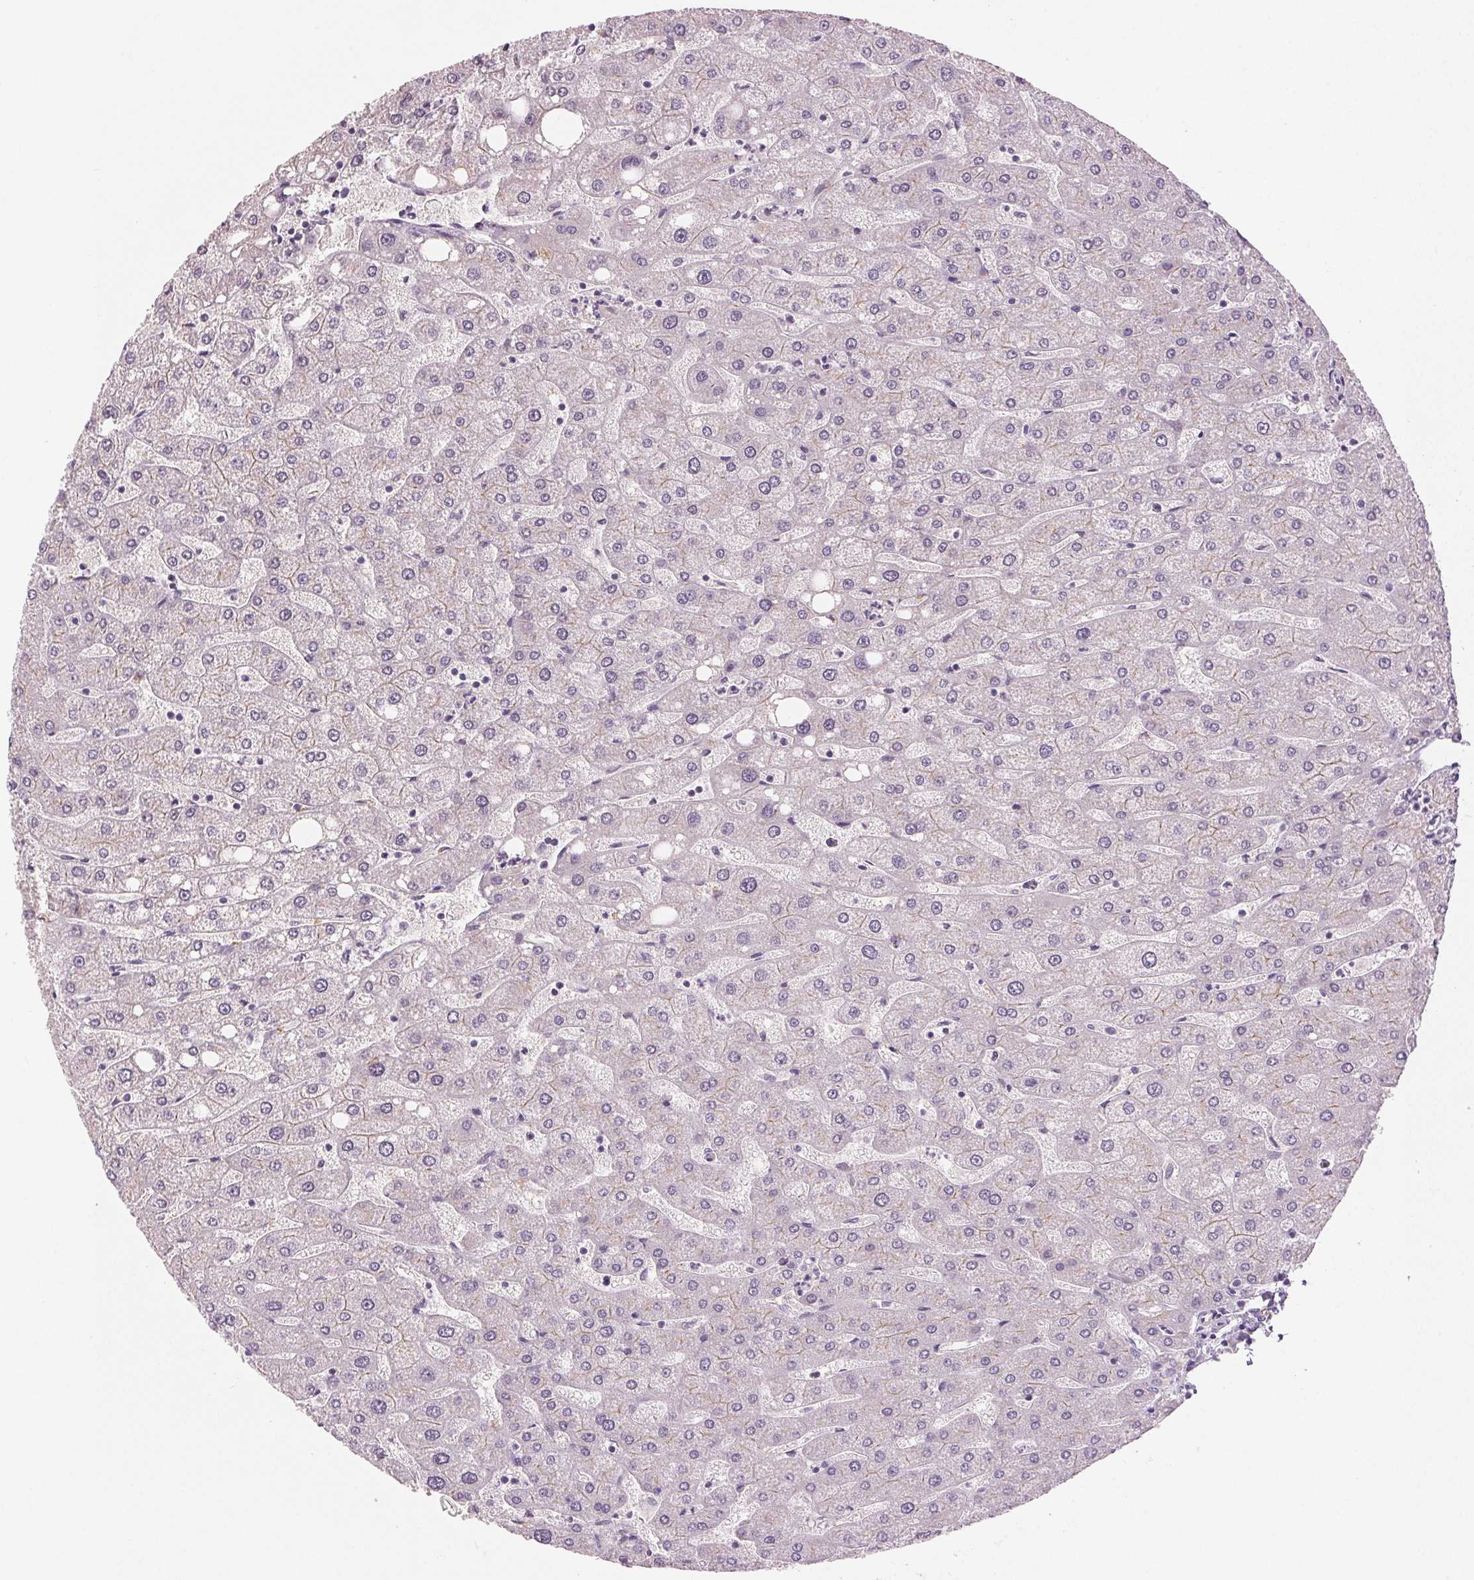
{"staining": {"intensity": "negative", "quantity": "none", "location": "none"}, "tissue": "liver", "cell_type": "Cholangiocytes", "image_type": "normal", "snomed": [{"axis": "morphology", "description": "Normal tissue, NOS"}, {"axis": "topography", "description": "Liver"}], "caption": "This is an immunohistochemistry (IHC) micrograph of unremarkable liver. There is no positivity in cholangiocytes.", "gene": "HSF5", "patient": {"sex": "male", "age": 67}}